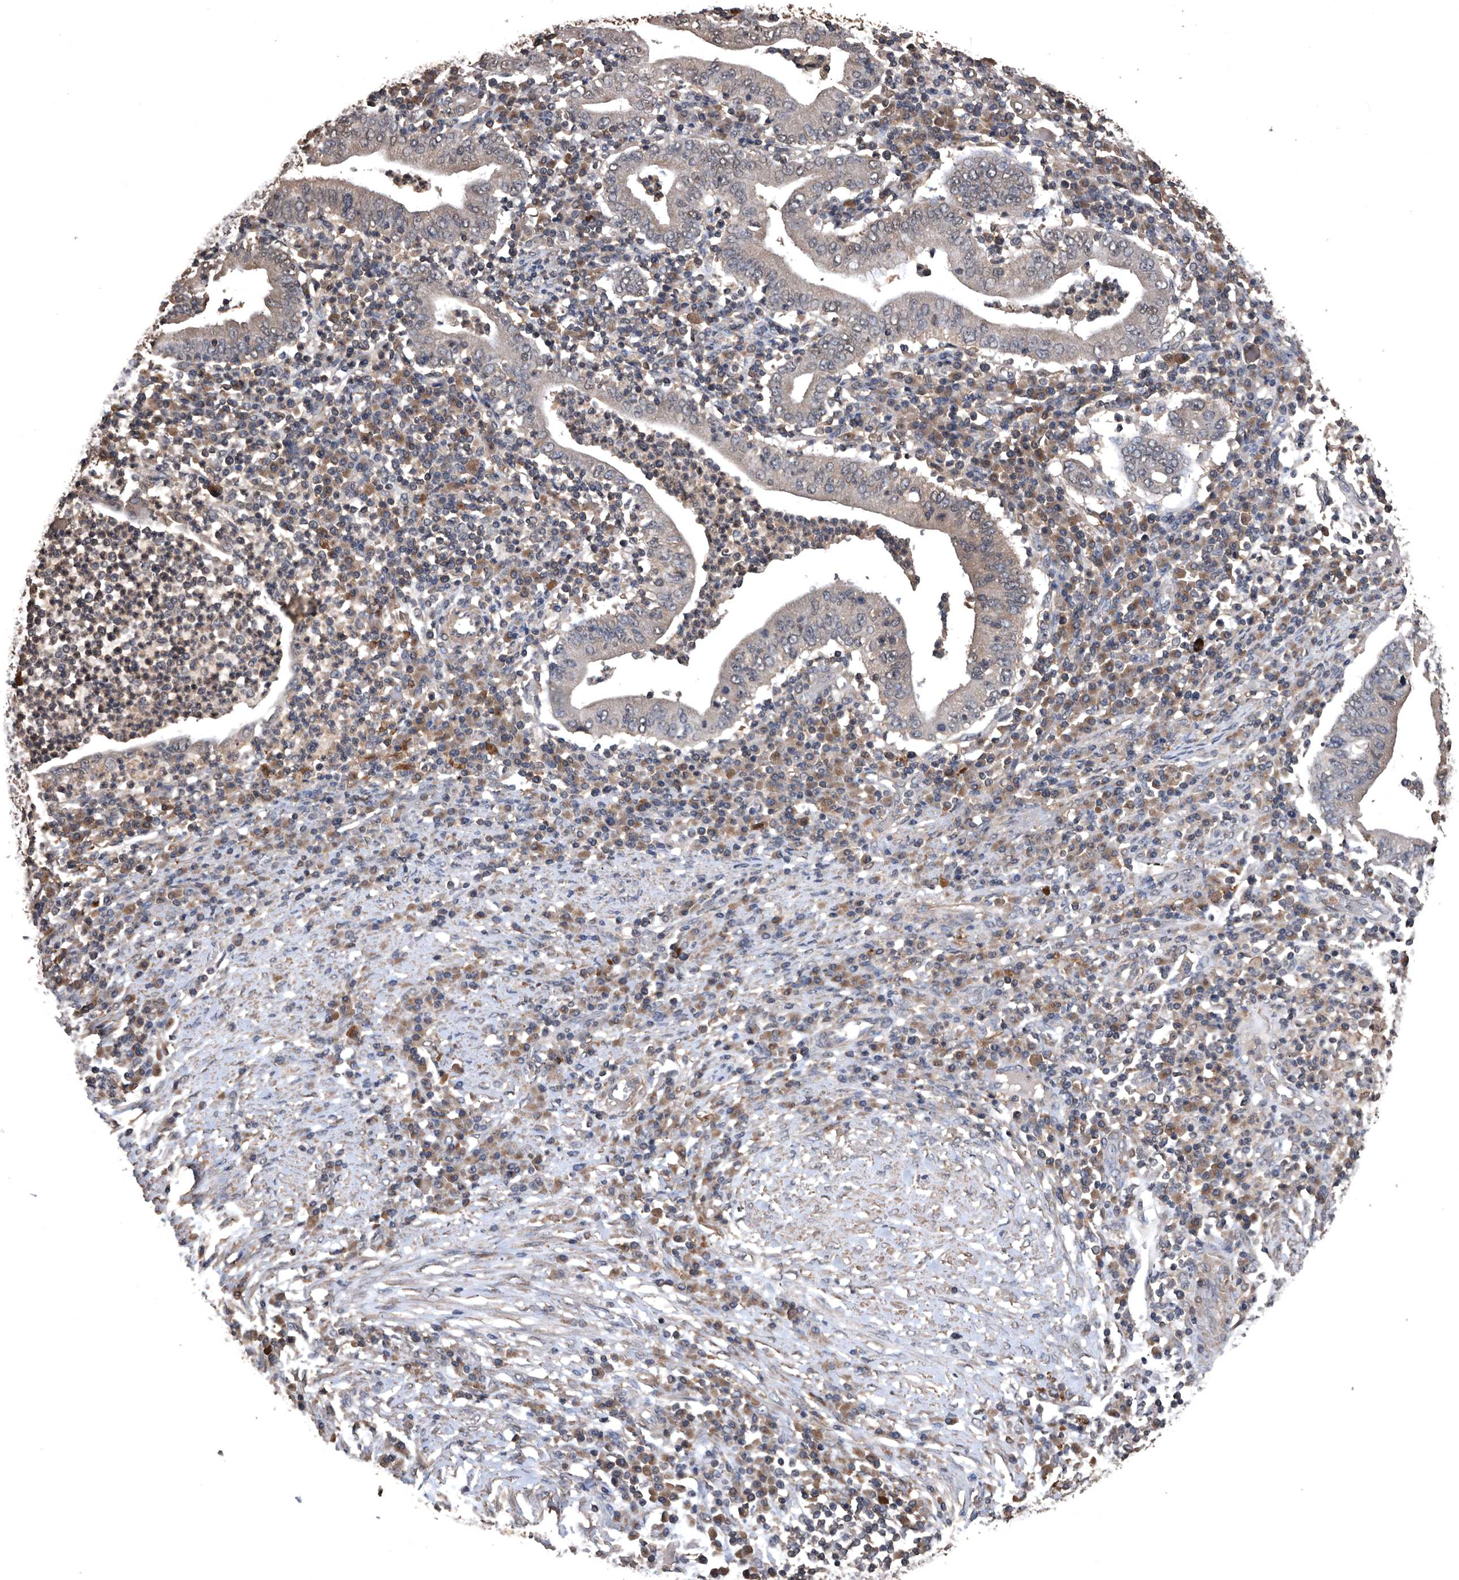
{"staining": {"intensity": "weak", "quantity": "25%-75%", "location": "cytoplasmic/membranous"}, "tissue": "stomach cancer", "cell_type": "Tumor cells", "image_type": "cancer", "snomed": [{"axis": "morphology", "description": "Normal tissue, NOS"}, {"axis": "morphology", "description": "Adenocarcinoma, NOS"}, {"axis": "topography", "description": "Esophagus"}, {"axis": "topography", "description": "Stomach, upper"}, {"axis": "topography", "description": "Peripheral nerve tissue"}], "caption": "Adenocarcinoma (stomach) stained with DAB immunohistochemistry (IHC) demonstrates low levels of weak cytoplasmic/membranous staining in about 25%-75% of tumor cells.", "gene": "NRBP1", "patient": {"sex": "male", "age": 62}}